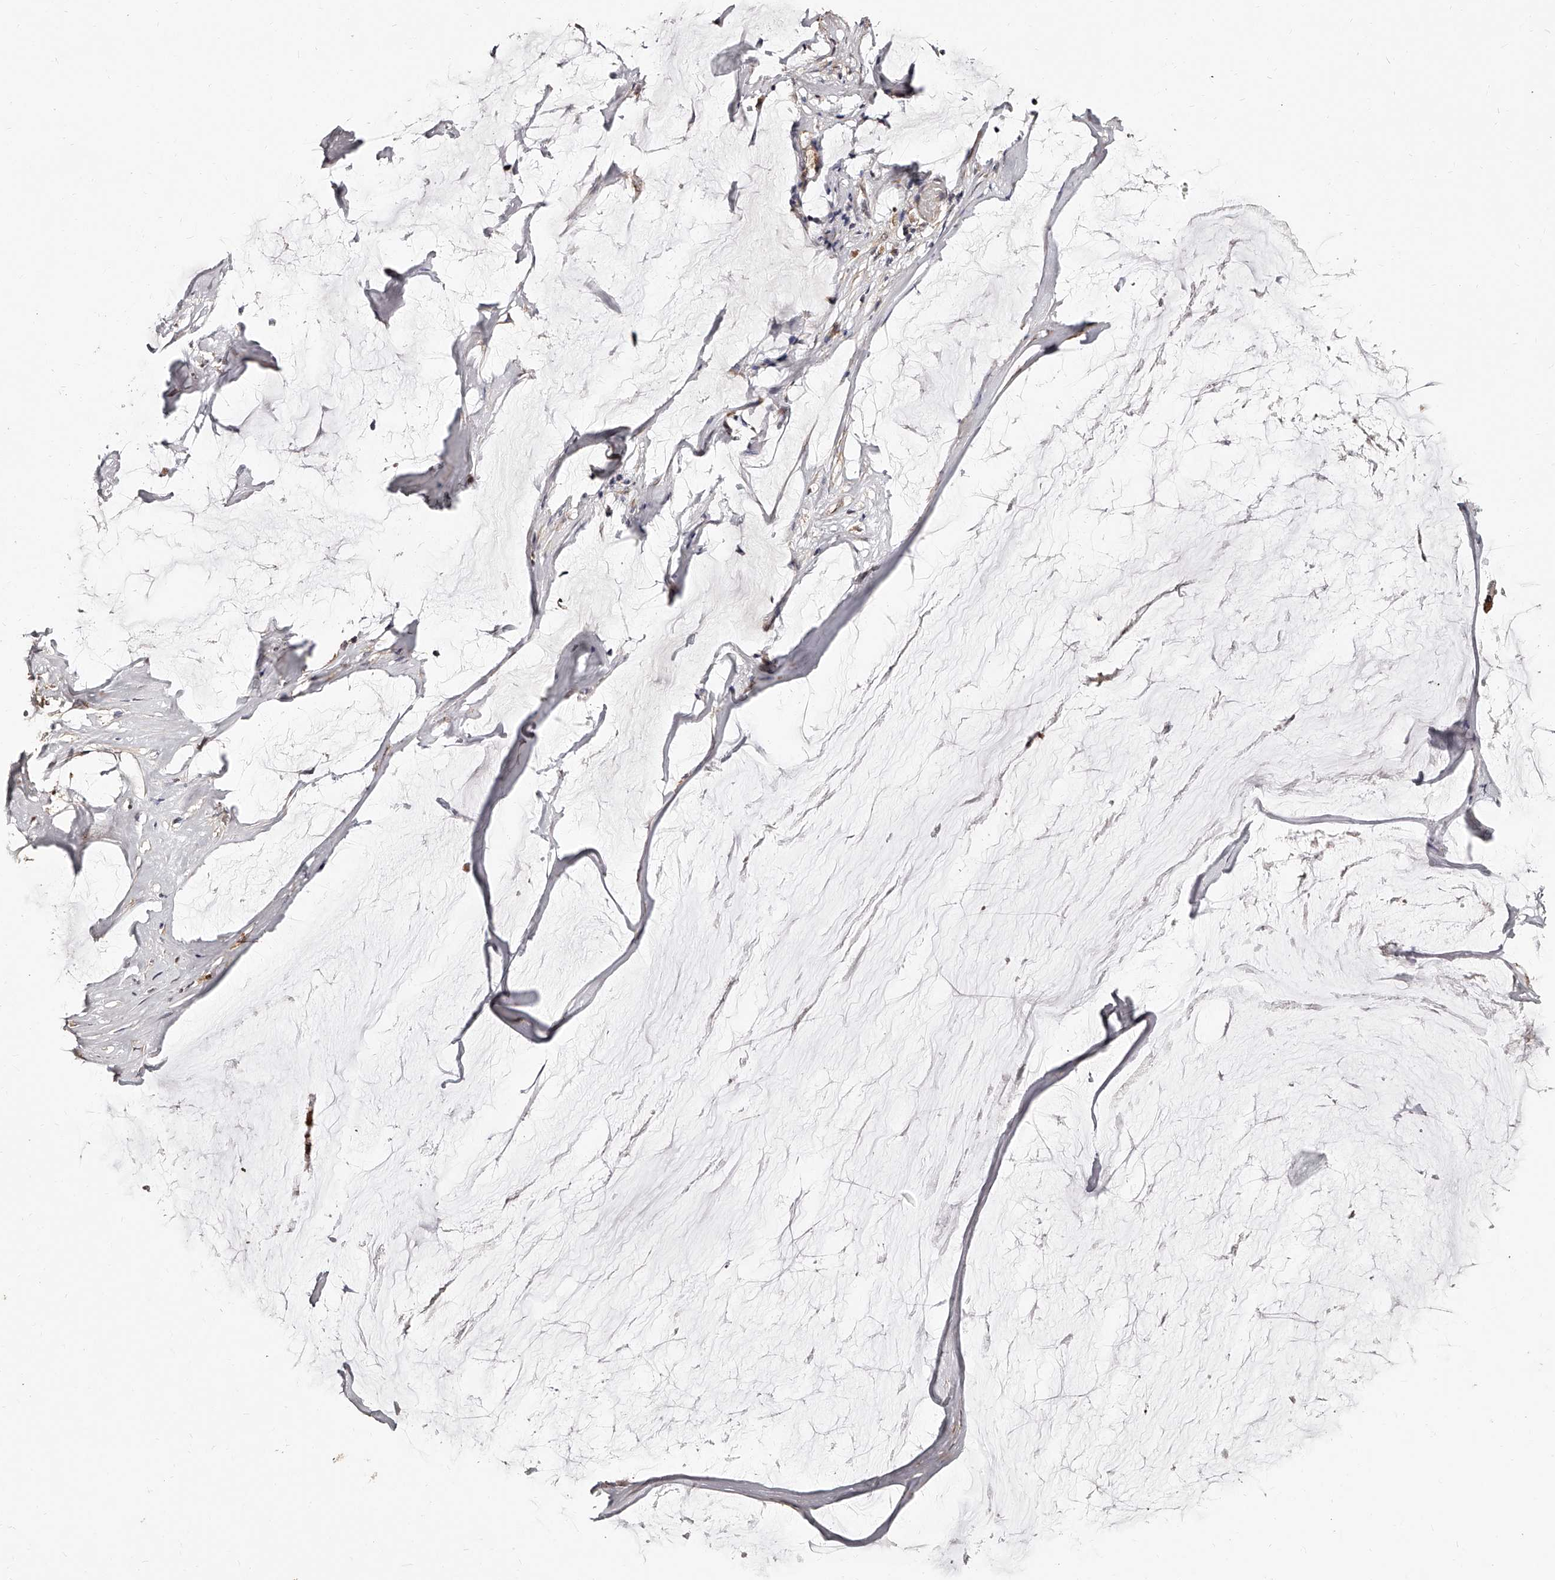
{"staining": {"intensity": "moderate", "quantity": ">75%", "location": "cytoplasmic/membranous"}, "tissue": "ovarian cancer", "cell_type": "Tumor cells", "image_type": "cancer", "snomed": [{"axis": "morphology", "description": "Cystadenocarcinoma, mucinous, NOS"}, {"axis": "topography", "description": "Ovary"}], "caption": "DAB (3,3'-diaminobenzidine) immunohistochemical staining of human ovarian cancer (mucinous cystadenocarcinoma) displays moderate cytoplasmic/membranous protein staining in about >75% of tumor cells. (brown staining indicates protein expression, while blue staining denotes nuclei).", "gene": "ZNF582", "patient": {"sex": "female", "age": 39}}